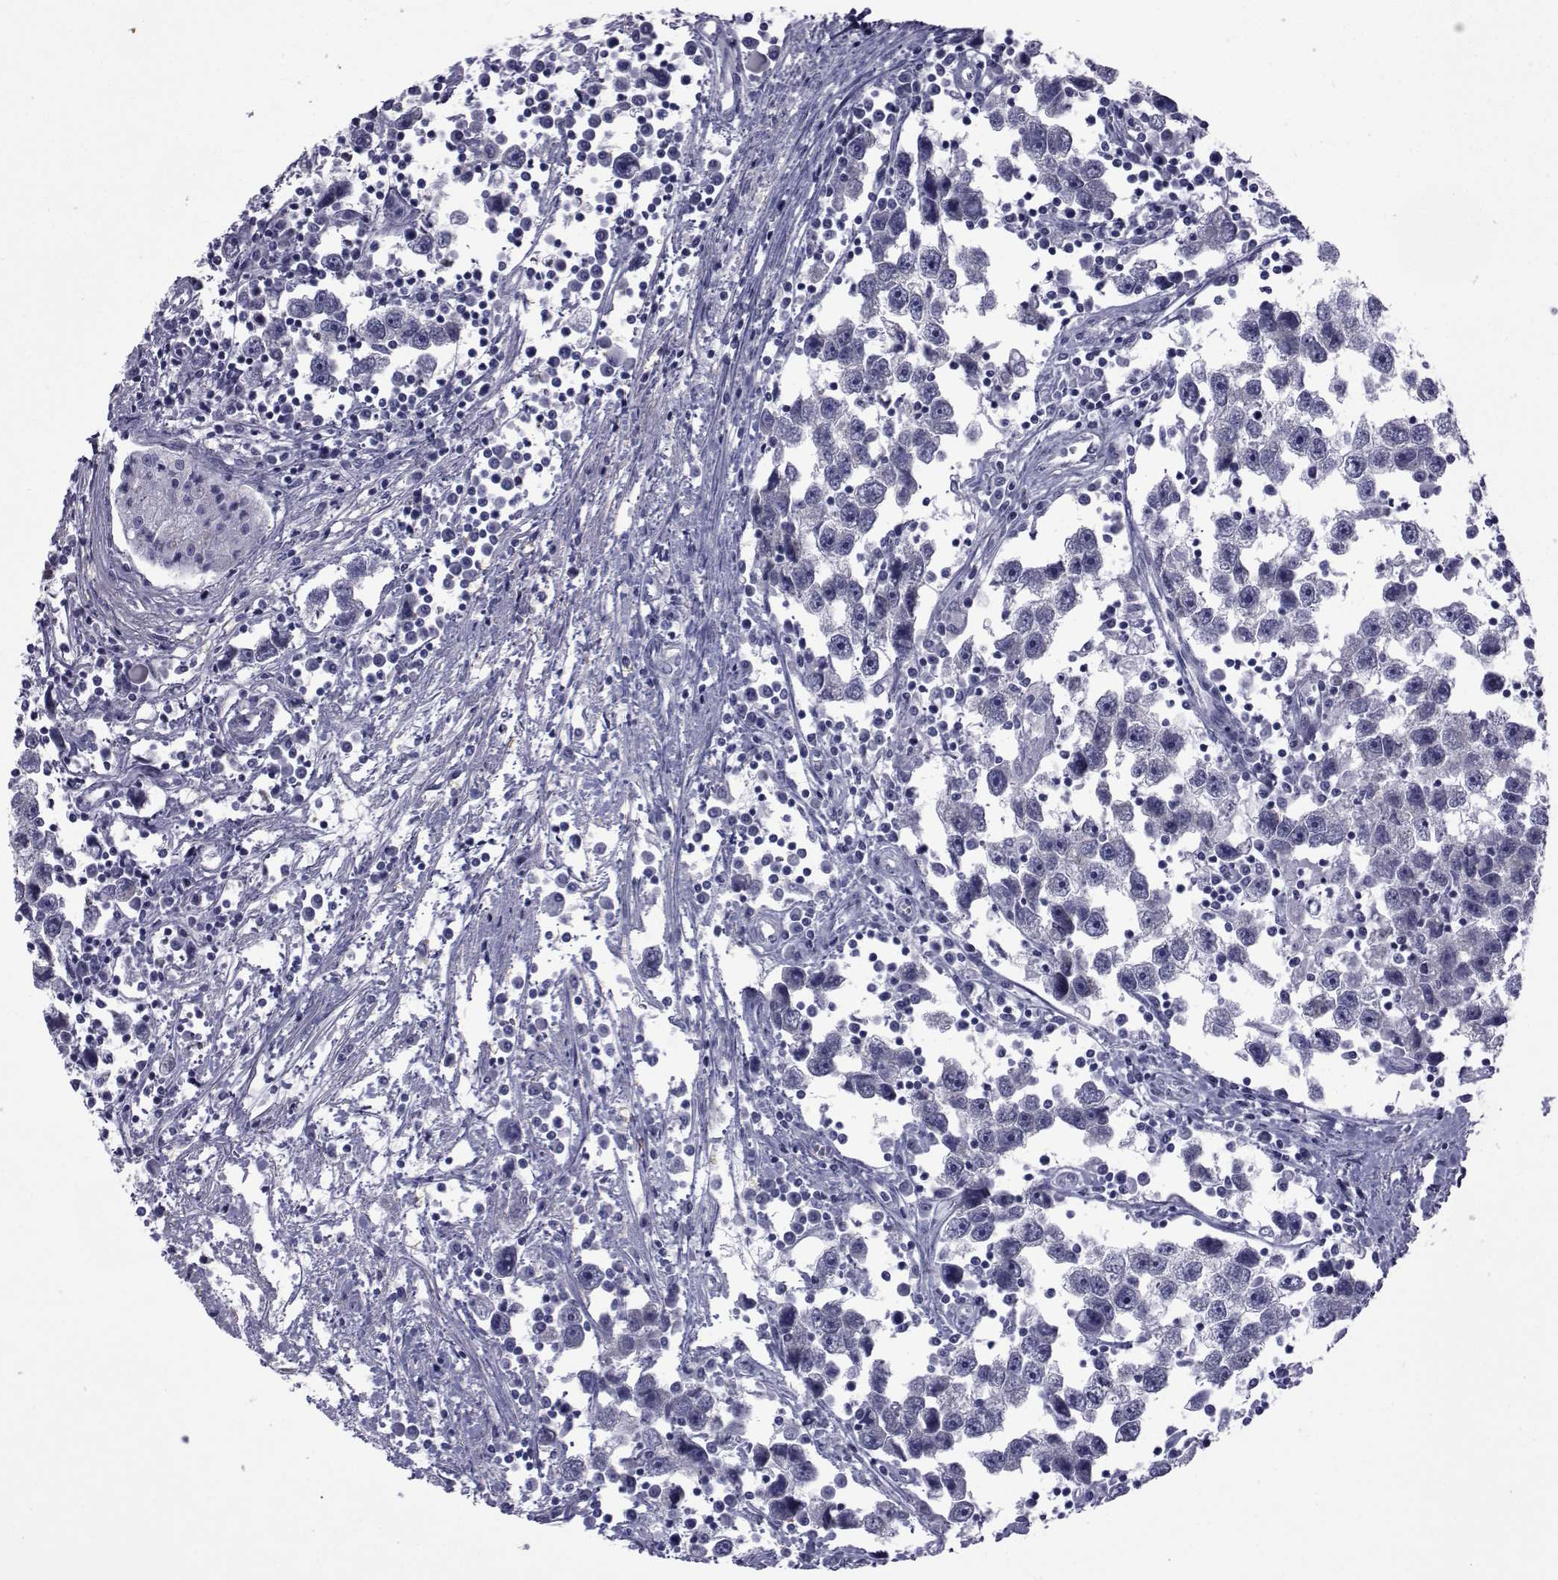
{"staining": {"intensity": "negative", "quantity": "none", "location": "none"}, "tissue": "testis cancer", "cell_type": "Tumor cells", "image_type": "cancer", "snomed": [{"axis": "morphology", "description": "Seminoma, NOS"}, {"axis": "topography", "description": "Testis"}], "caption": "IHC micrograph of human testis cancer (seminoma) stained for a protein (brown), which displays no staining in tumor cells.", "gene": "GKAP1", "patient": {"sex": "male", "age": 30}}